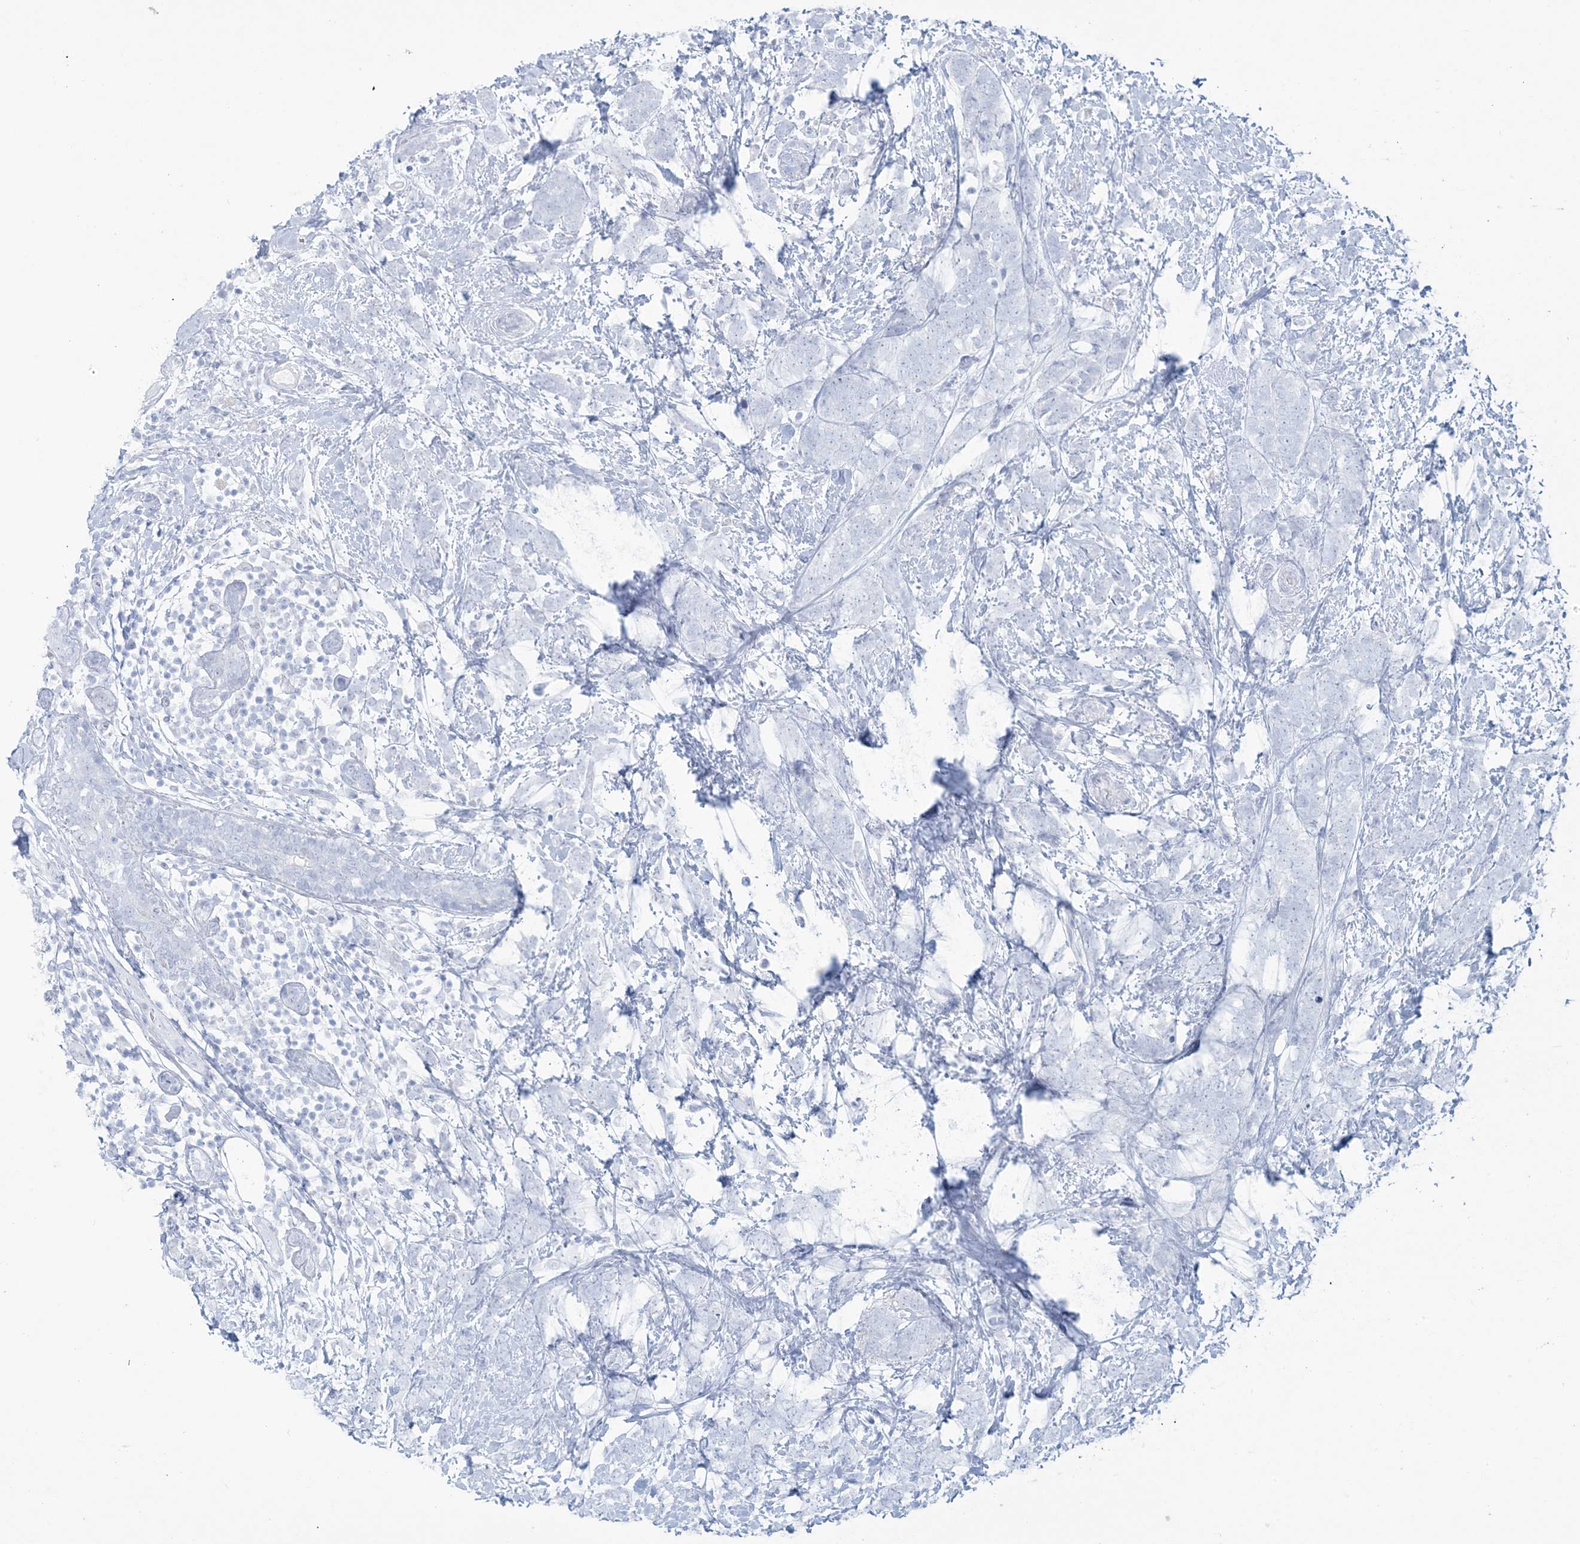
{"staining": {"intensity": "negative", "quantity": "none", "location": "none"}, "tissue": "breast cancer", "cell_type": "Tumor cells", "image_type": "cancer", "snomed": [{"axis": "morphology", "description": "Lobular carcinoma"}, {"axis": "topography", "description": "Breast"}], "caption": "There is no significant positivity in tumor cells of breast cancer (lobular carcinoma).", "gene": "AGXT", "patient": {"sex": "female", "age": 58}}